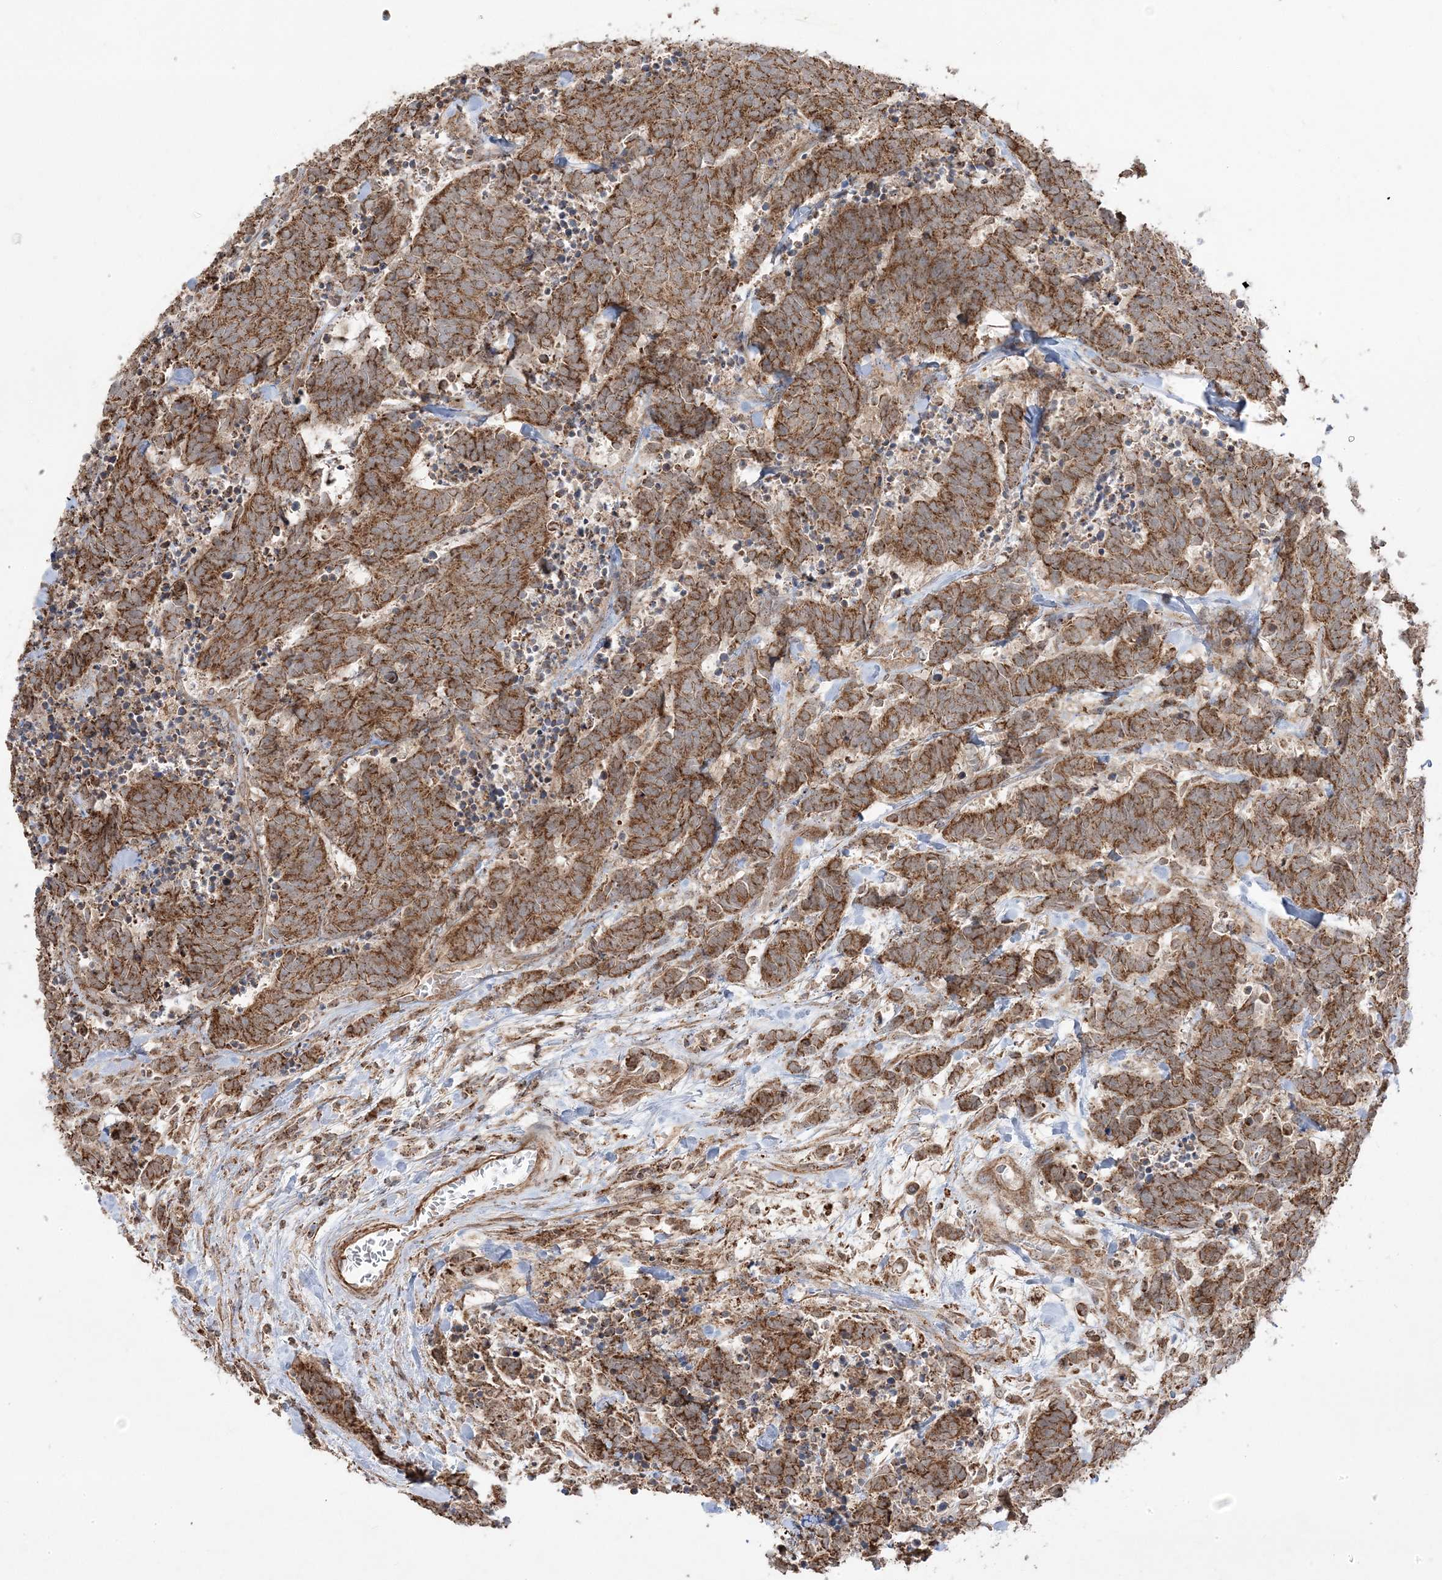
{"staining": {"intensity": "strong", "quantity": ">75%", "location": "cytoplasmic/membranous"}, "tissue": "carcinoid", "cell_type": "Tumor cells", "image_type": "cancer", "snomed": [{"axis": "morphology", "description": "Carcinoma, NOS"}, {"axis": "morphology", "description": "Carcinoid, malignant, NOS"}, {"axis": "topography", "description": "Urinary bladder"}], "caption": "Tumor cells show high levels of strong cytoplasmic/membranous staining in about >75% of cells in human carcinoid.", "gene": "CLUAP1", "patient": {"sex": "male", "age": 57}}